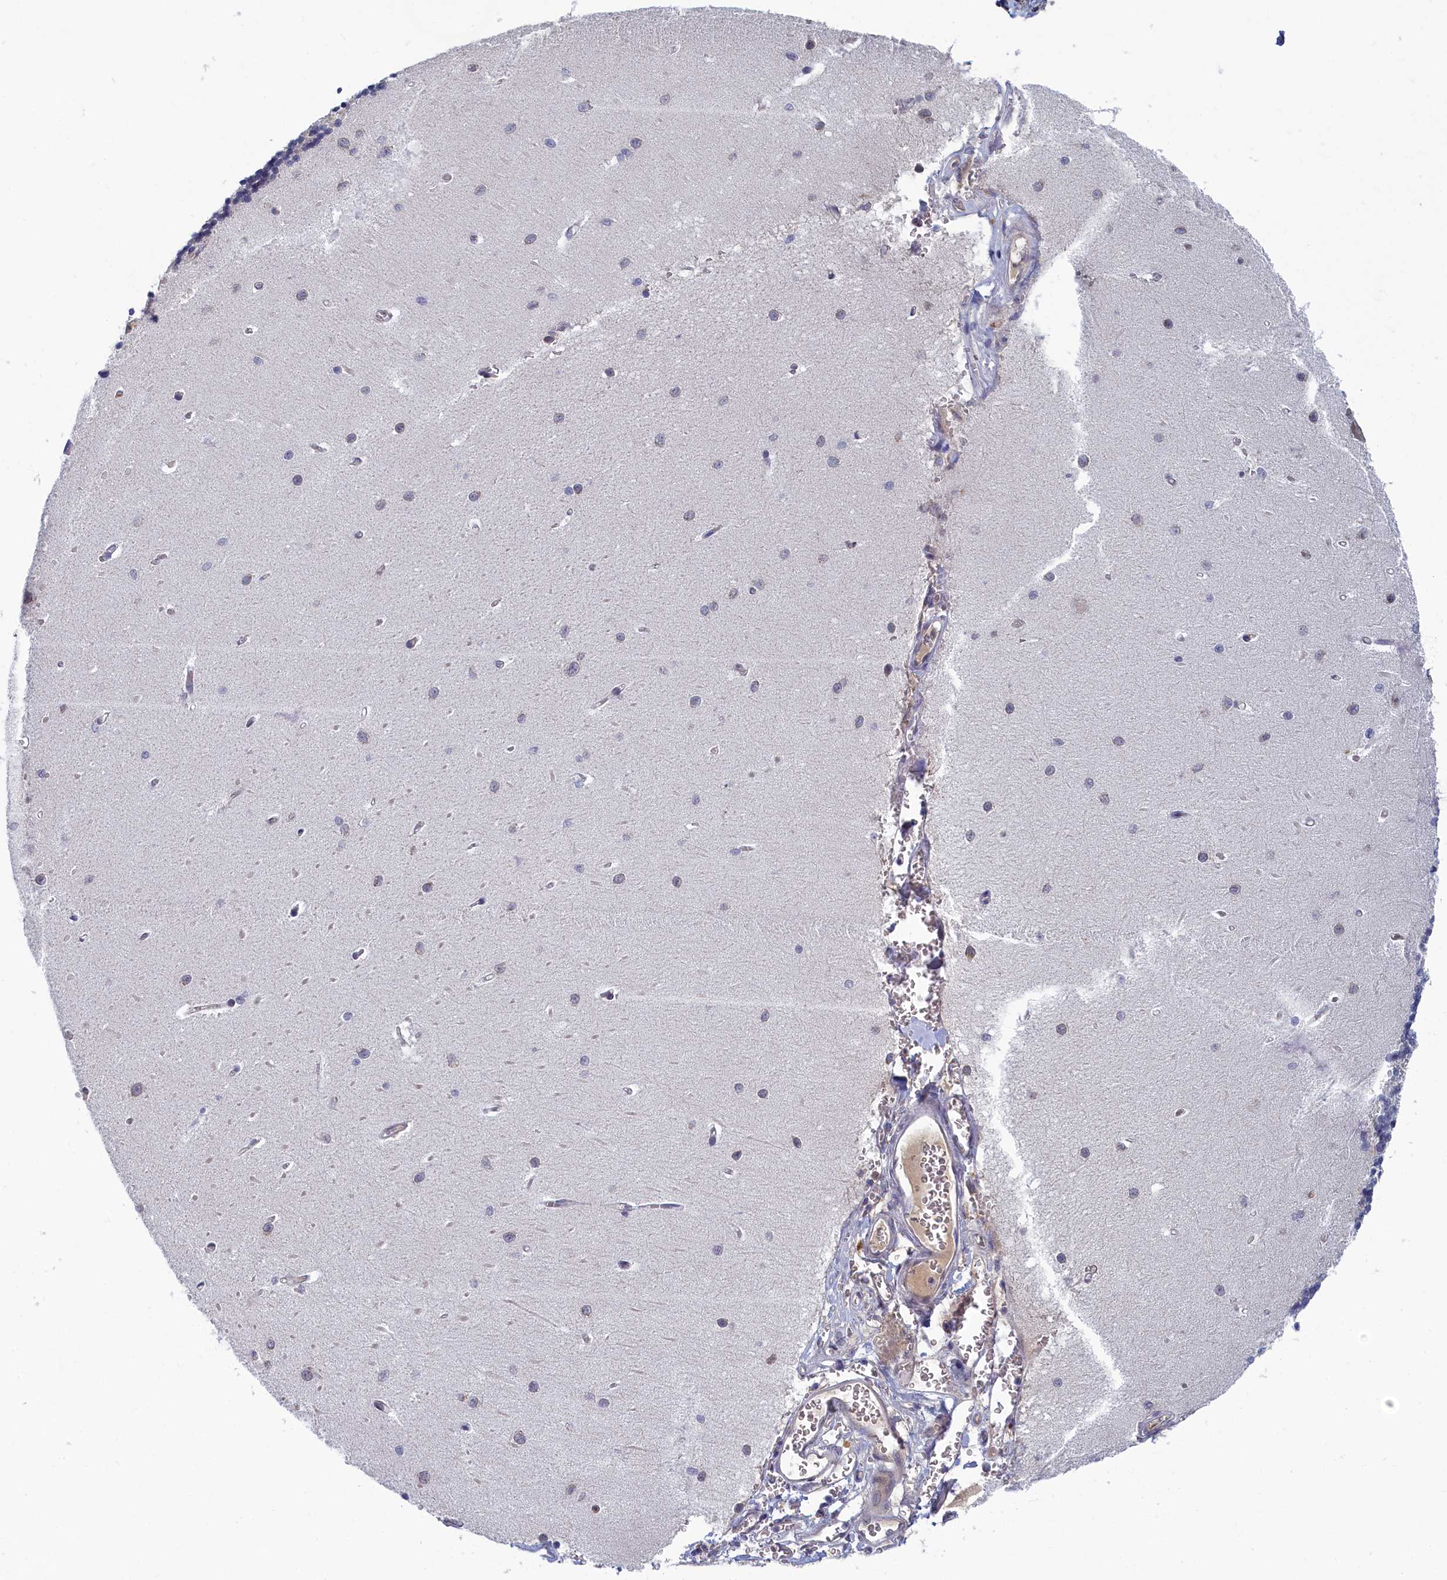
{"staining": {"intensity": "negative", "quantity": "none", "location": "none"}, "tissue": "cerebellum", "cell_type": "Cells in granular layer", "image_type": "normal", "snomed": [{"axis": "morphology", "description": "Normal tissue, NOS"}, {"axis": "topography", "description": "Cerebellum"}], "caption": "Protein analysis of normal cerebellum exhibits no significant expression in cells in granular layer. (Immunohistochemistry (ihc), brightfield microscopy, high magnification).", "gene": "DNAJC17", "patient": {"sex": "male", "age": 37}}